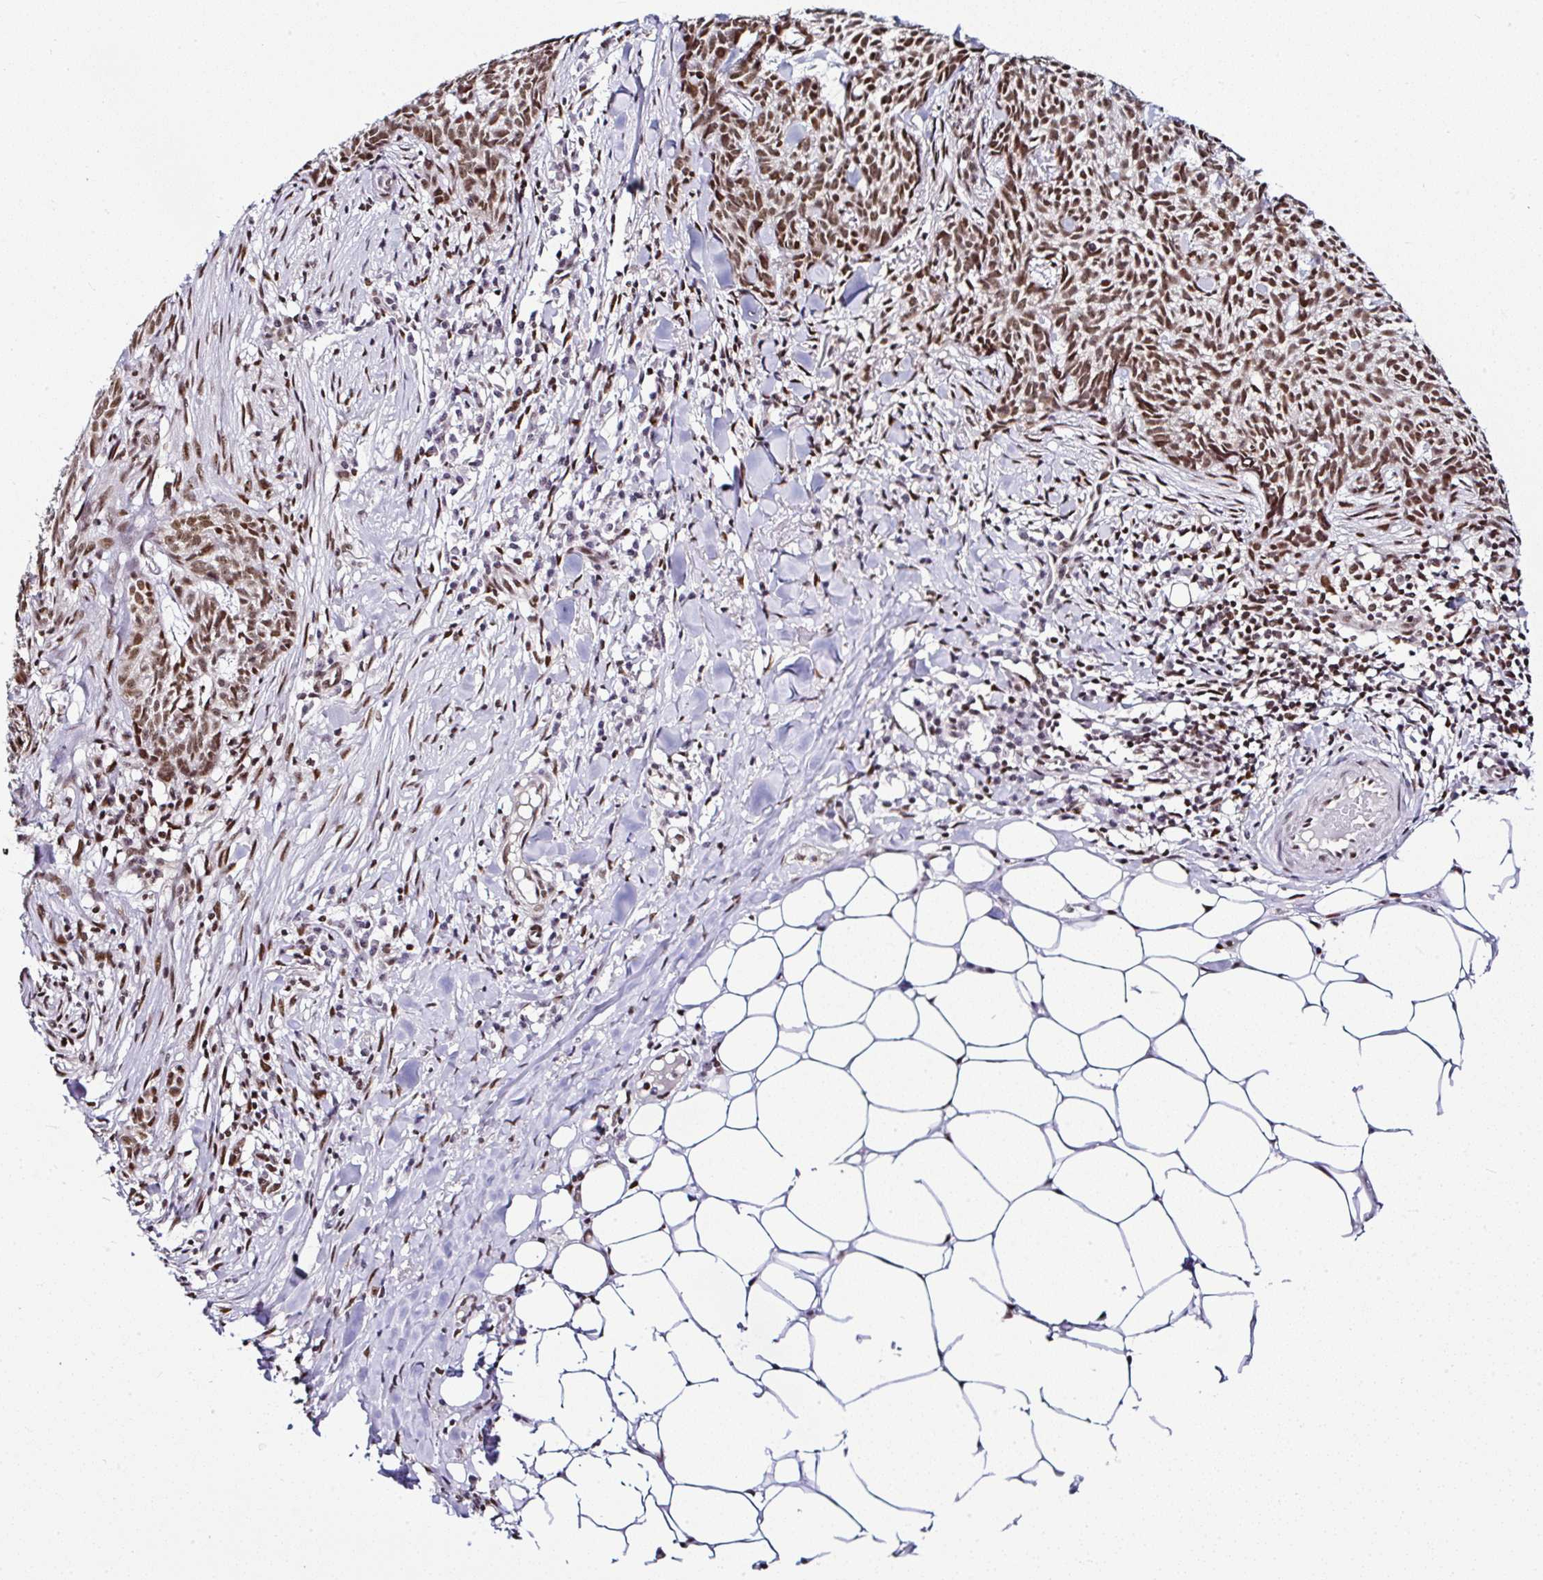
{"staining": {"intensity": "strong", "quantity": ">75%", "location": "nuclear"}, "tissue": "skin cancer", "cell_type": "Tumor cells", "image_type": "cancer", "snomed": [{"axis": "morphology", "description": "Basal cell carcinoma"}, {"axis": "topography", "description": "Skin"}], "caption": "Immunohistochemical staining of skin basal cell carcinoma reveals high levels of strong nuclear protein positivity in approximately >75% of tumor cells.", "gene": "DR1", "patient": {"sex": "female", "age": 93}}